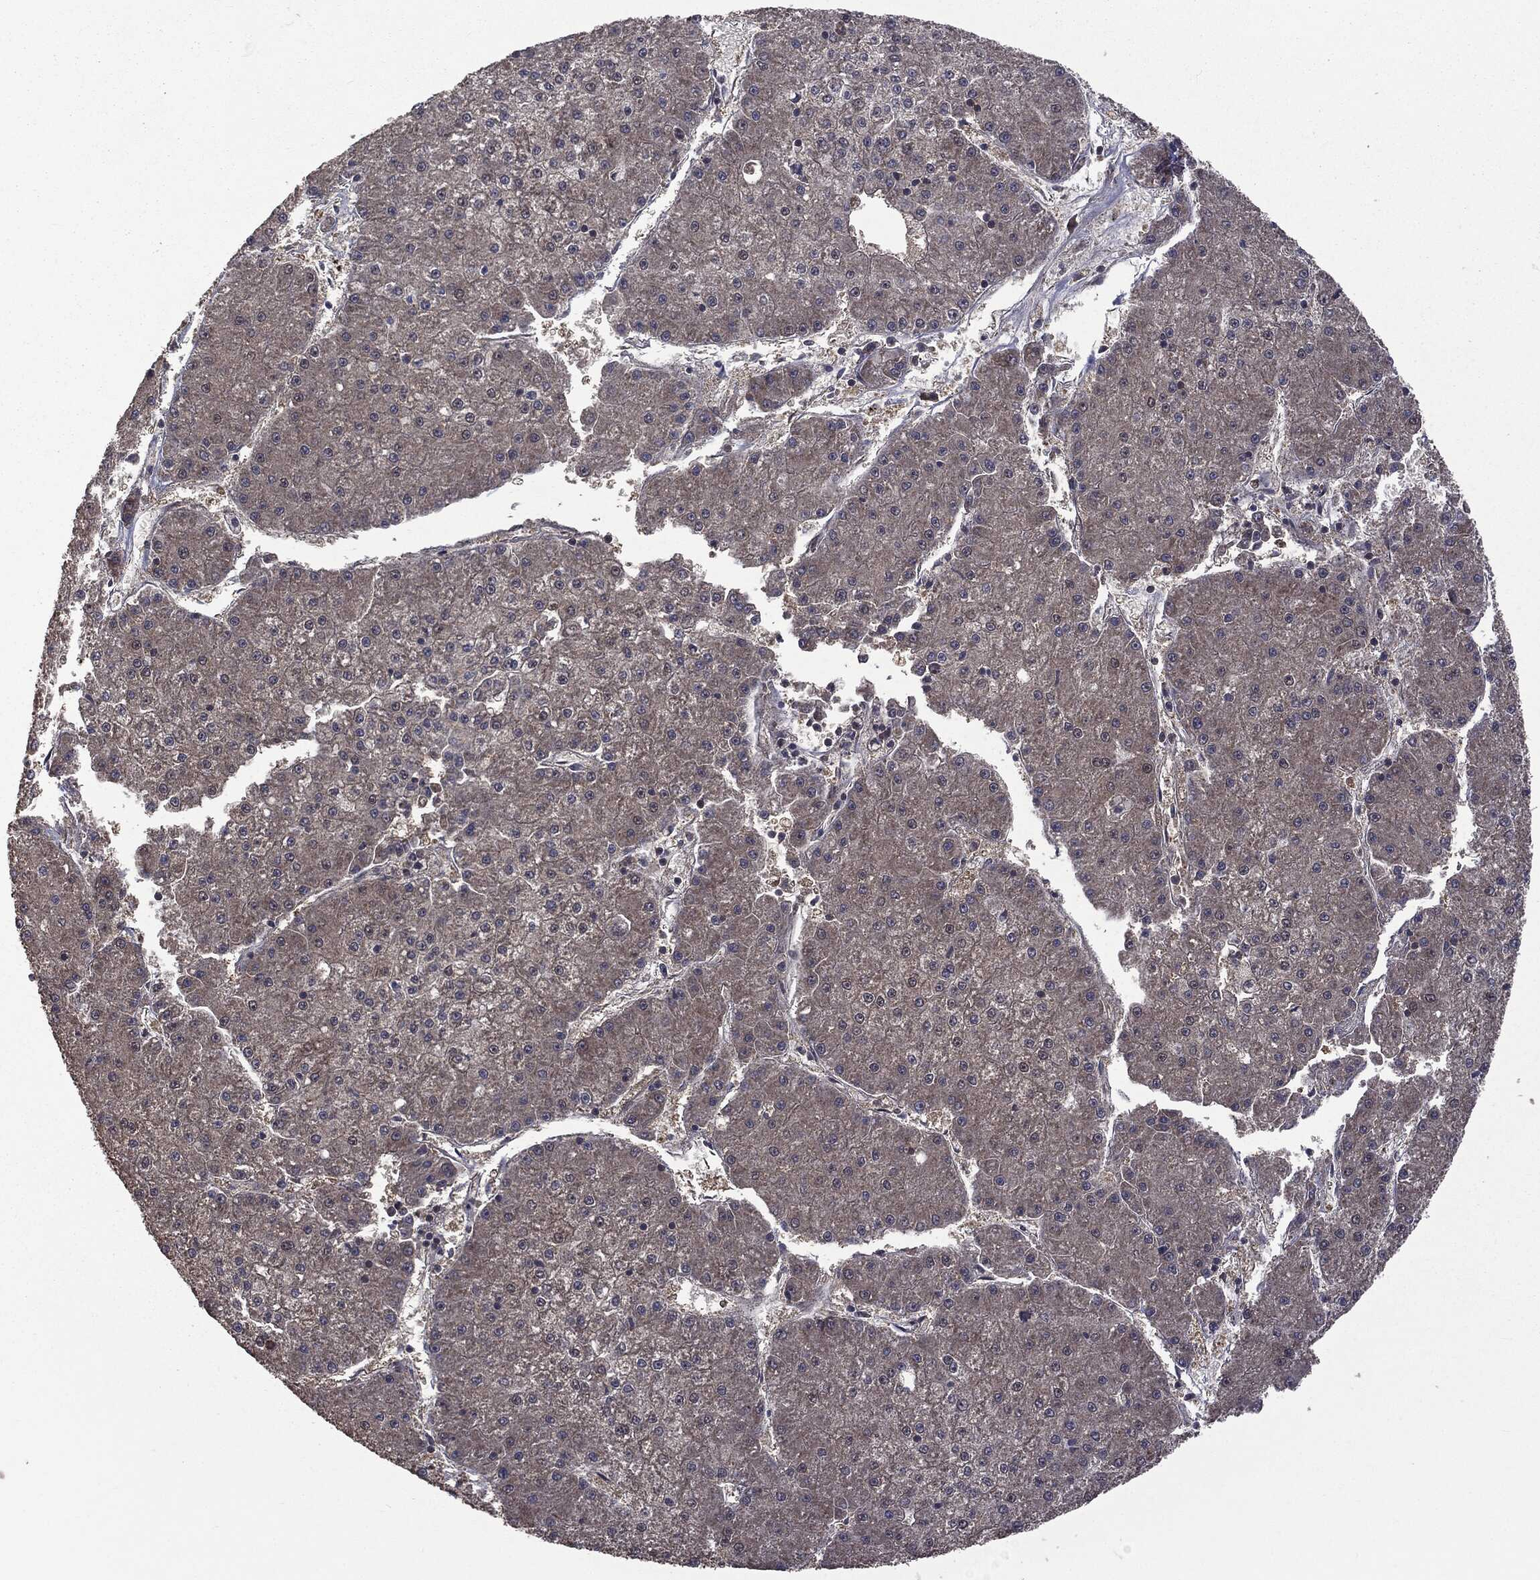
{"staining": {"intensity": "weak", "quantity": "<25%", "location": "cytoplasmic/membranous"}, "tissue": "liver cancer", "cell_type": "Tumor cells", "image_type": "cancer", "snomed": [{"axis": "morphology", "description": "Carcinoma, Hepatocellular, NOS"}, {"axis": "topography", "description": "Liver"}], "caption": "This is an immunohistochemistry photomicrograph of hepatocellular carcinoma (liver). There is no expression in tumor cells.", "gene": "MTOR", "patient": {"sex": "male", "age": 73}}